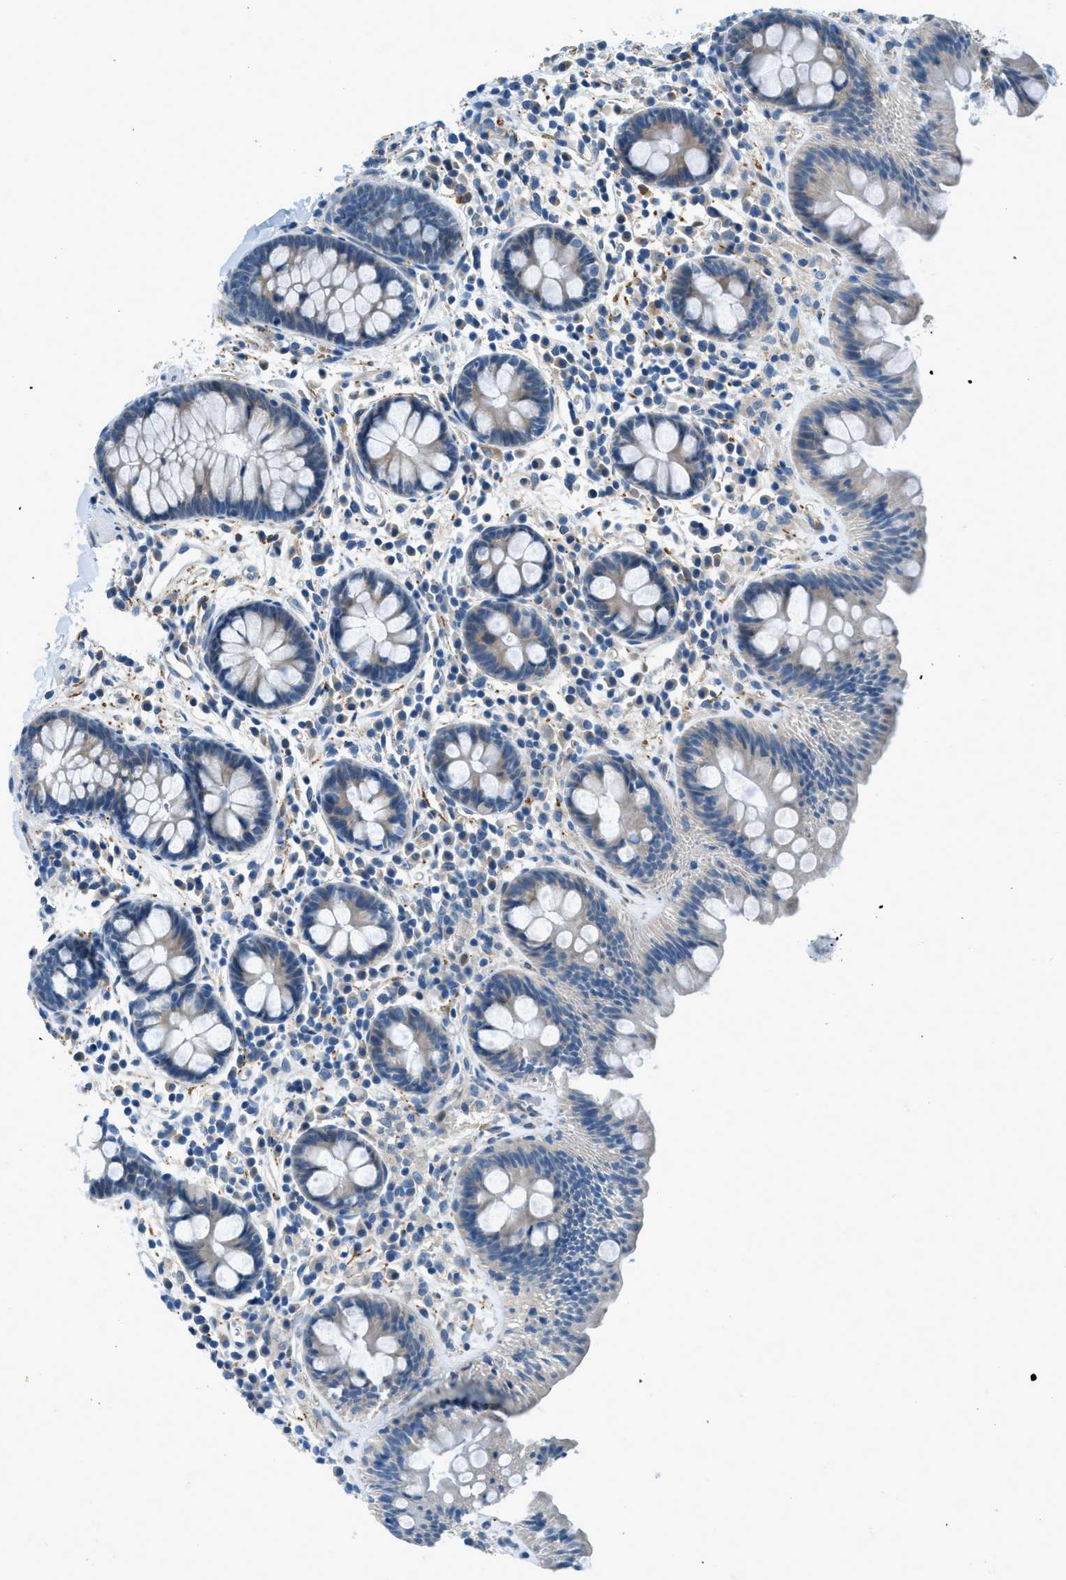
{"staining": {"intensity": "negative", "quantity": "none", "location": "none"}, "tissue": "colon", "cell_type": "Endothelial cells", "image_type": "normal", "snomed": [{"axis": "morphology", "description": "Normal tissue, NOS"}, {"axis": "topography", "description": "Colon"}], "caption": "Immunohistochemistry micrograph of unremarkable human colon stained for a protein (brown), which exhibits no expression in endothelial cells.", "gene": "ZNF367", "patient": {"sex": "female", "age": 80}}